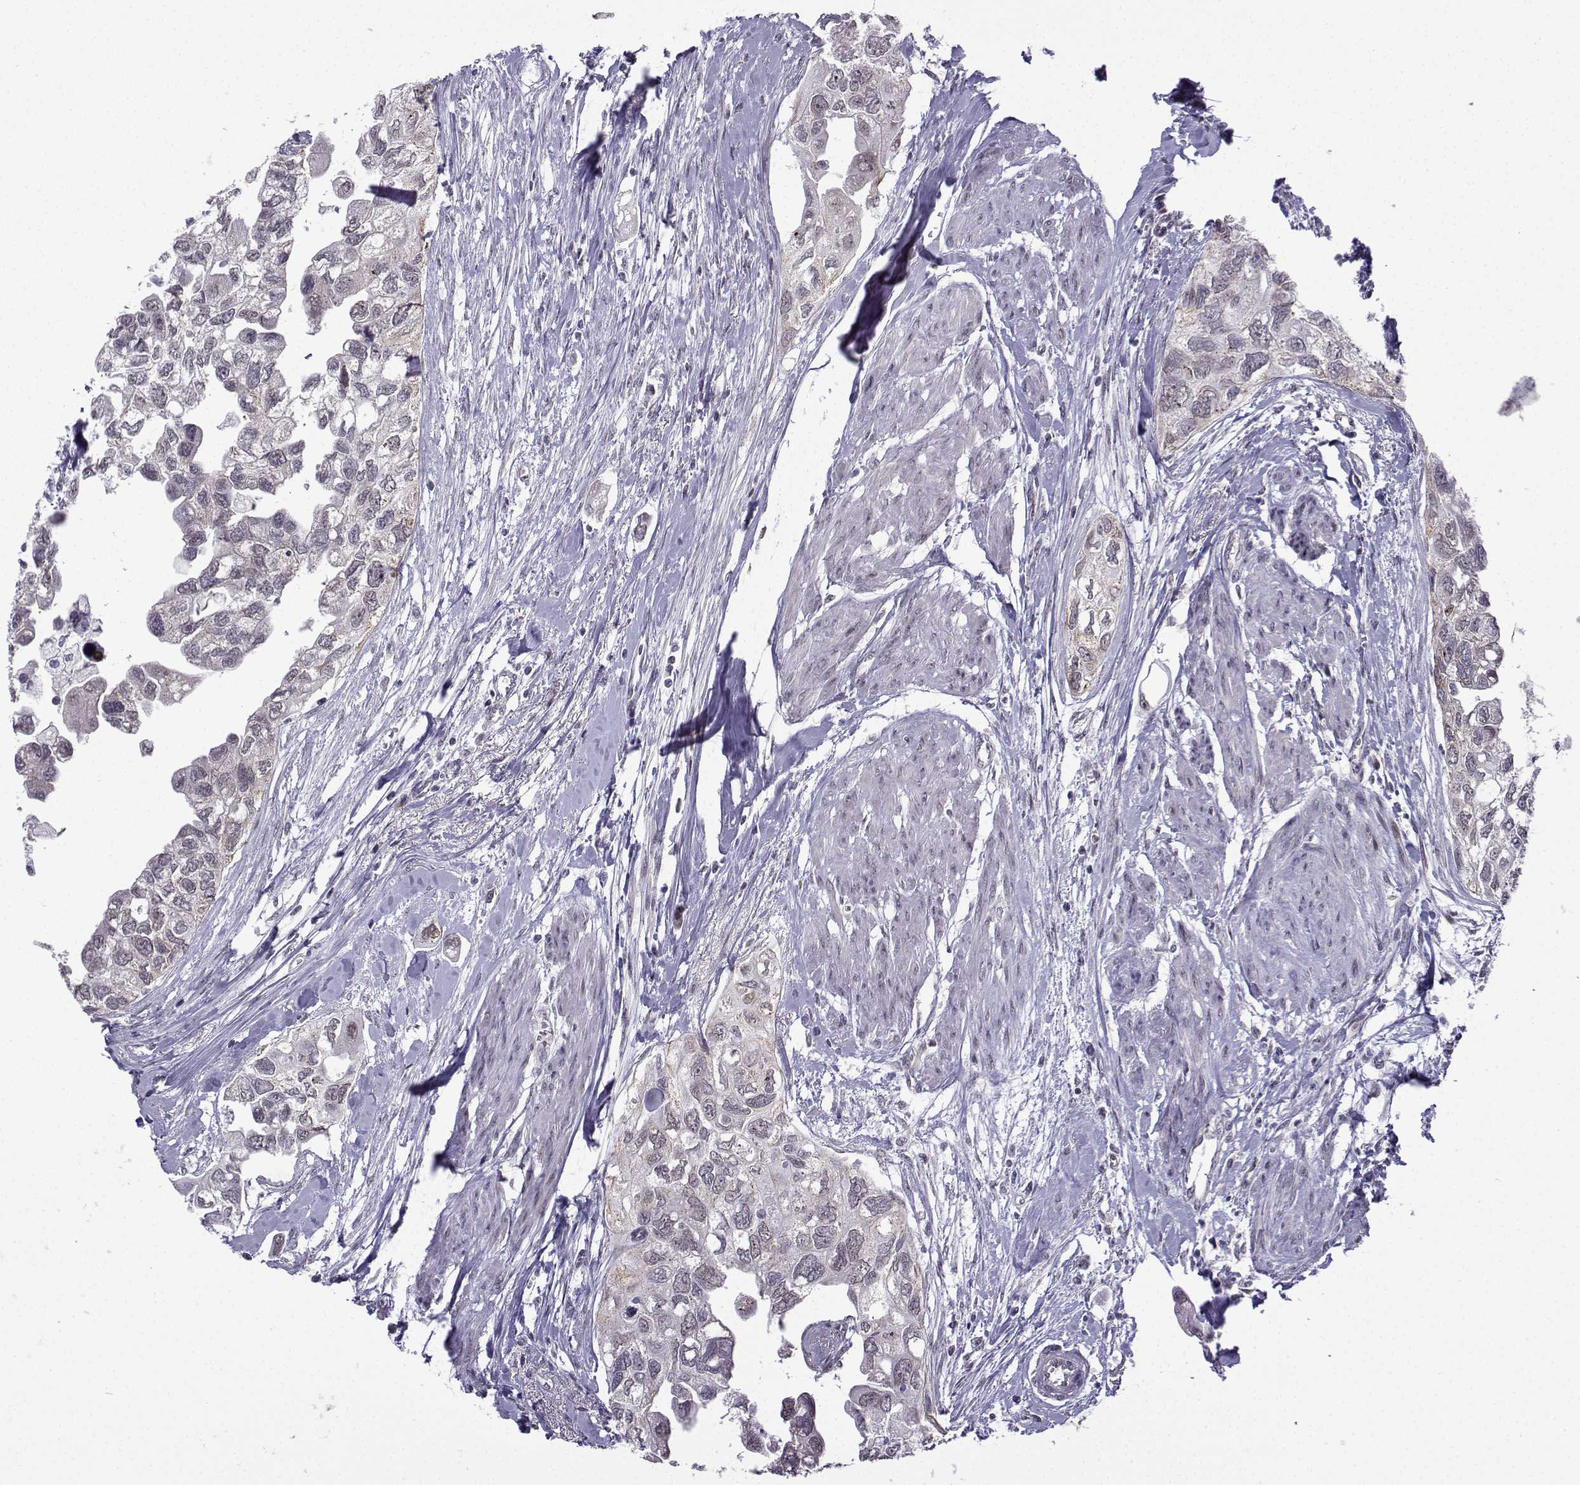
{"staining": {"intensity": "negative", "quantity": "none", "location": "none"}, "tissue": "urothelial cancer", "cell_type": "Tumor cells", "image_type": "cancer", "snomed": [{"axis": "morphology", "description": "Urothelial carcinoma, High grade"}, {"axis": "topography", "description": "Urinary bladder"}], "caption": "A high-resolution image shows immunohistochemistry (IHC) staining of high-grade urothelial carcinoma, which displays no significant staining in tumor cells. The staining is performed using DAB (3,3'-diaminobenzidine) brown chromogen with nuclei counter-stained in using hematoxylin.", "gene": "FGF3", "patient": {"sex": "male", "age": 59}}